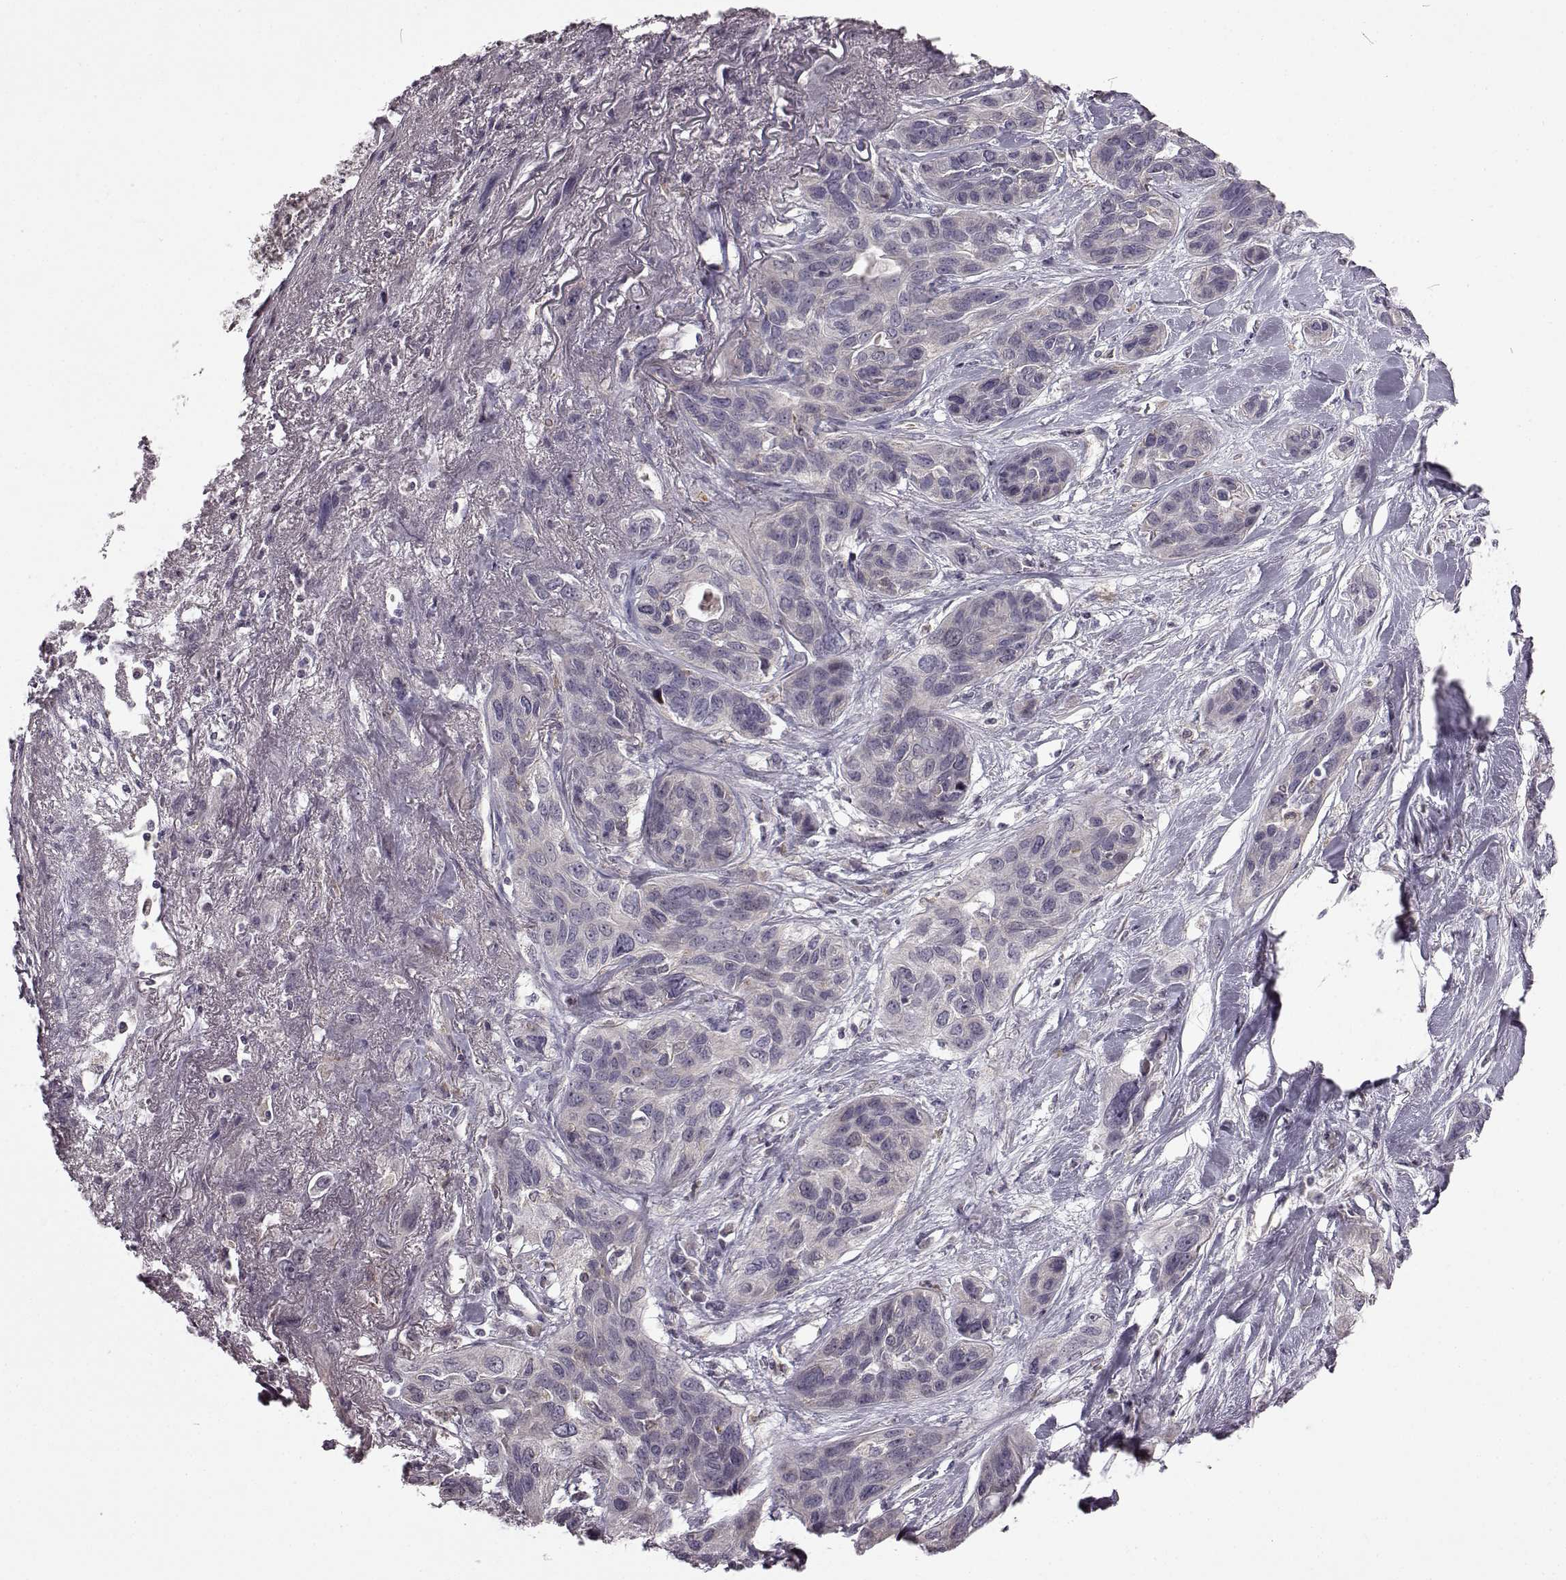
{"staining": {"intensity": "negative", "quantity": "none", "location": "none"}, "tissue": "lung cancer", "cell_type": "Tumor cells", "image_type": "cancer", "snomed": [{"axis": "morphology", "description": "Squamous cell carcinoma, NOS"}, {"axis": "topography", "description": "Lung"}], "caption": "Histopathology image shows no significant protein positivity in tumor cells of squamous cell carcinoma (lung).", "gene": "B3GNT6", "patient": {"sex": "female", "age": 70}}